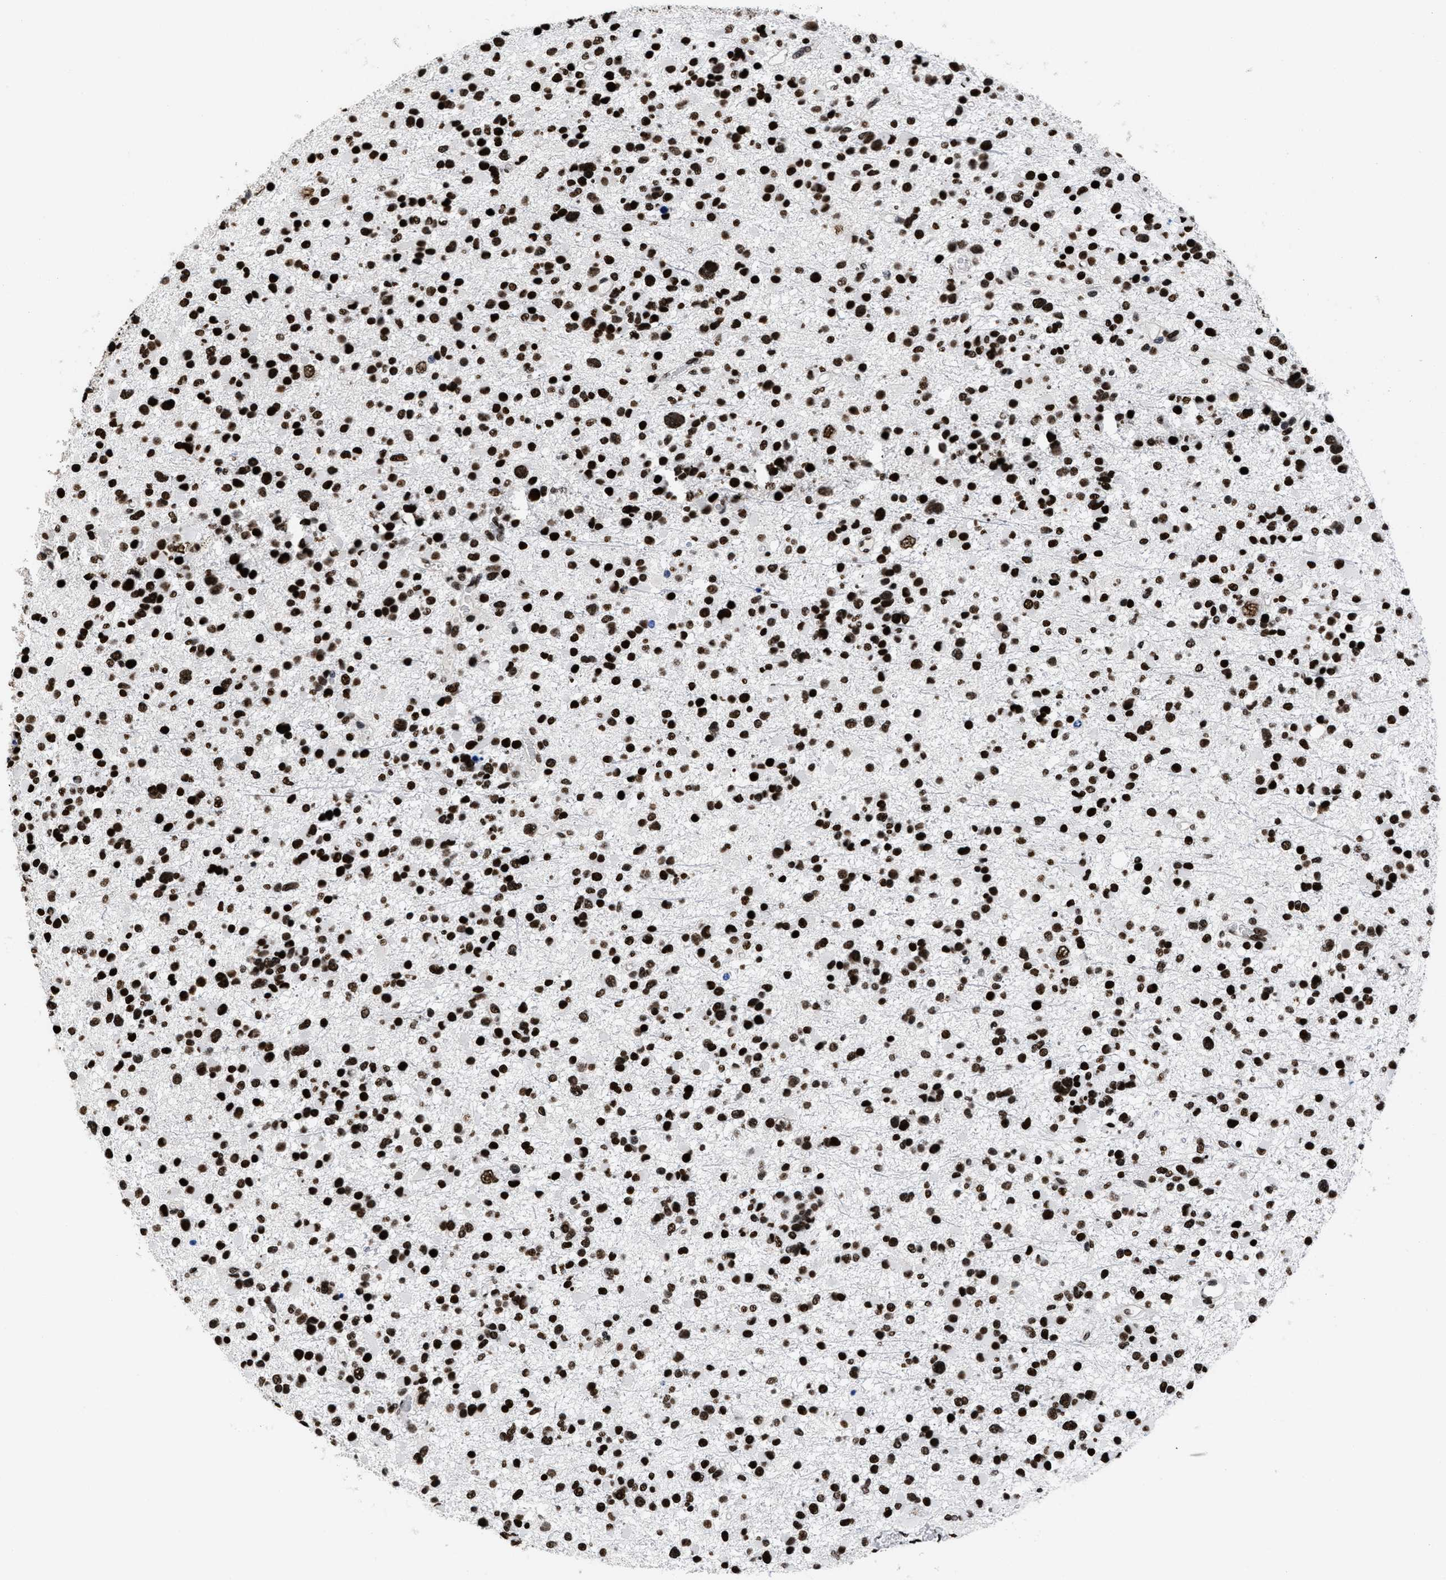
{"staining": {"intensity": "strong", "quantity": ">75%", "location": "nuclear"}, "tissue": "glioma", "cell_type": "Tumor cells", "image_type": "cancer", "snomed": [{"axis": "morphology", "description": "Glioma, malignant, Low grade"}, {"axis": "topography", "description": "Brain"}], "caption": "Immunohistochemical staining of glioma shows strong nuclear protein staining in about >75% of tumor cells.", "gene": "CALHM3", "patient": {"sex": "female", "age": 22}}